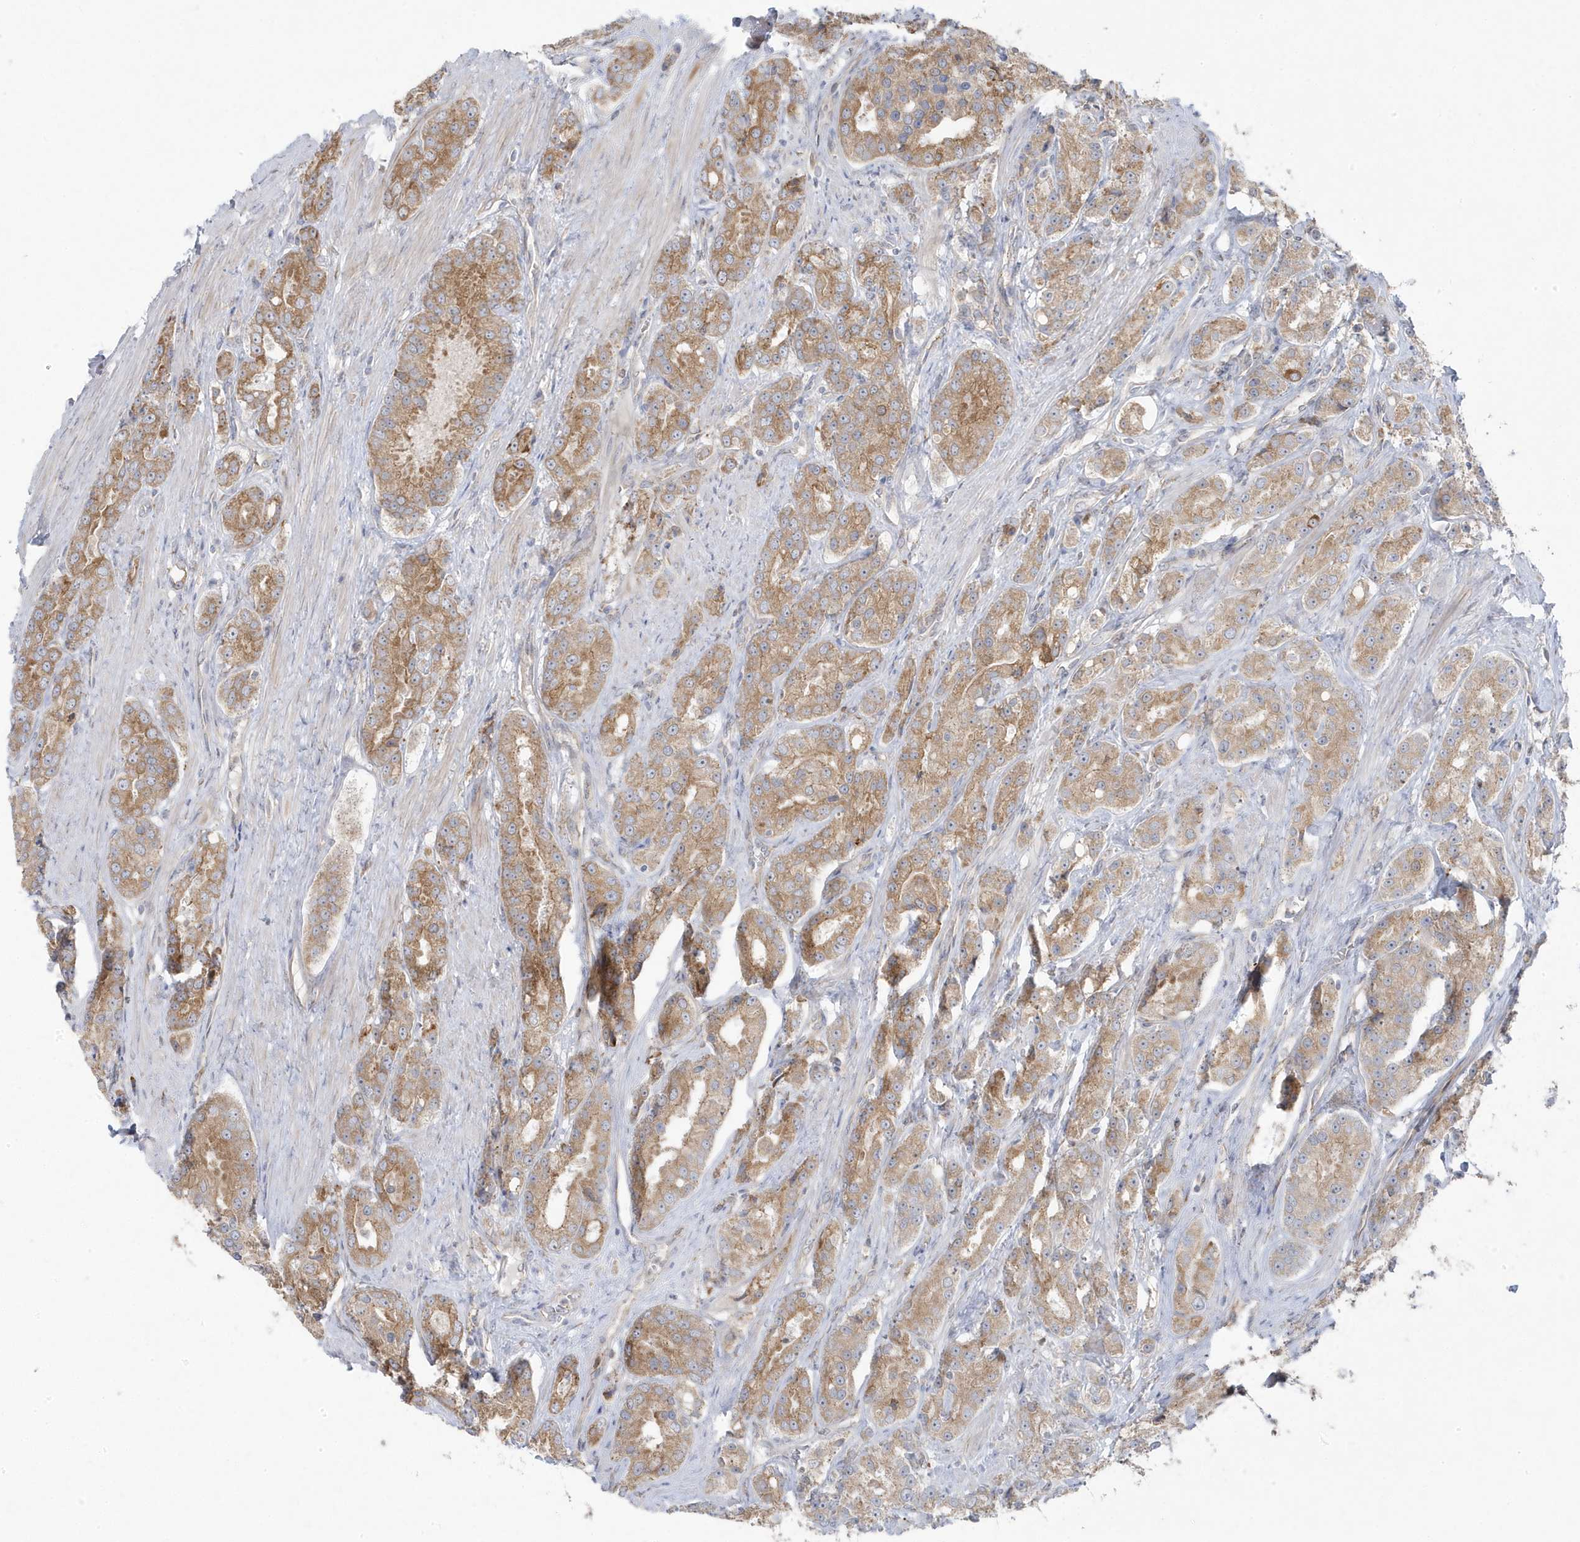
{"staining": {"intensity": "moderate", "quantity": ">75%", "location": "cytoplasmic/membranous"}, "tissue": "prostate cancer", "cell_type": "Tumor cells", "image_type": "cancer", "snomed": [{"axis": "morphology", "description": "Adenocarcinoma, High grade"}, {"axis": "topography", "description": "Prostate"}], "caption": "A histopathology image of human prostate high-grade adenocarcinoma stained for a protein shows moderate cytoplasmic/membranous brown staining in tumor cells. The staining was performed using DAB (3,3'-diaminobenzidine), with brown indicating positive protein expression. Nuclei are stained blue with hematoxylin.", "gene": "ZNF654", "patient": {"sex": "male", "age": 60}}